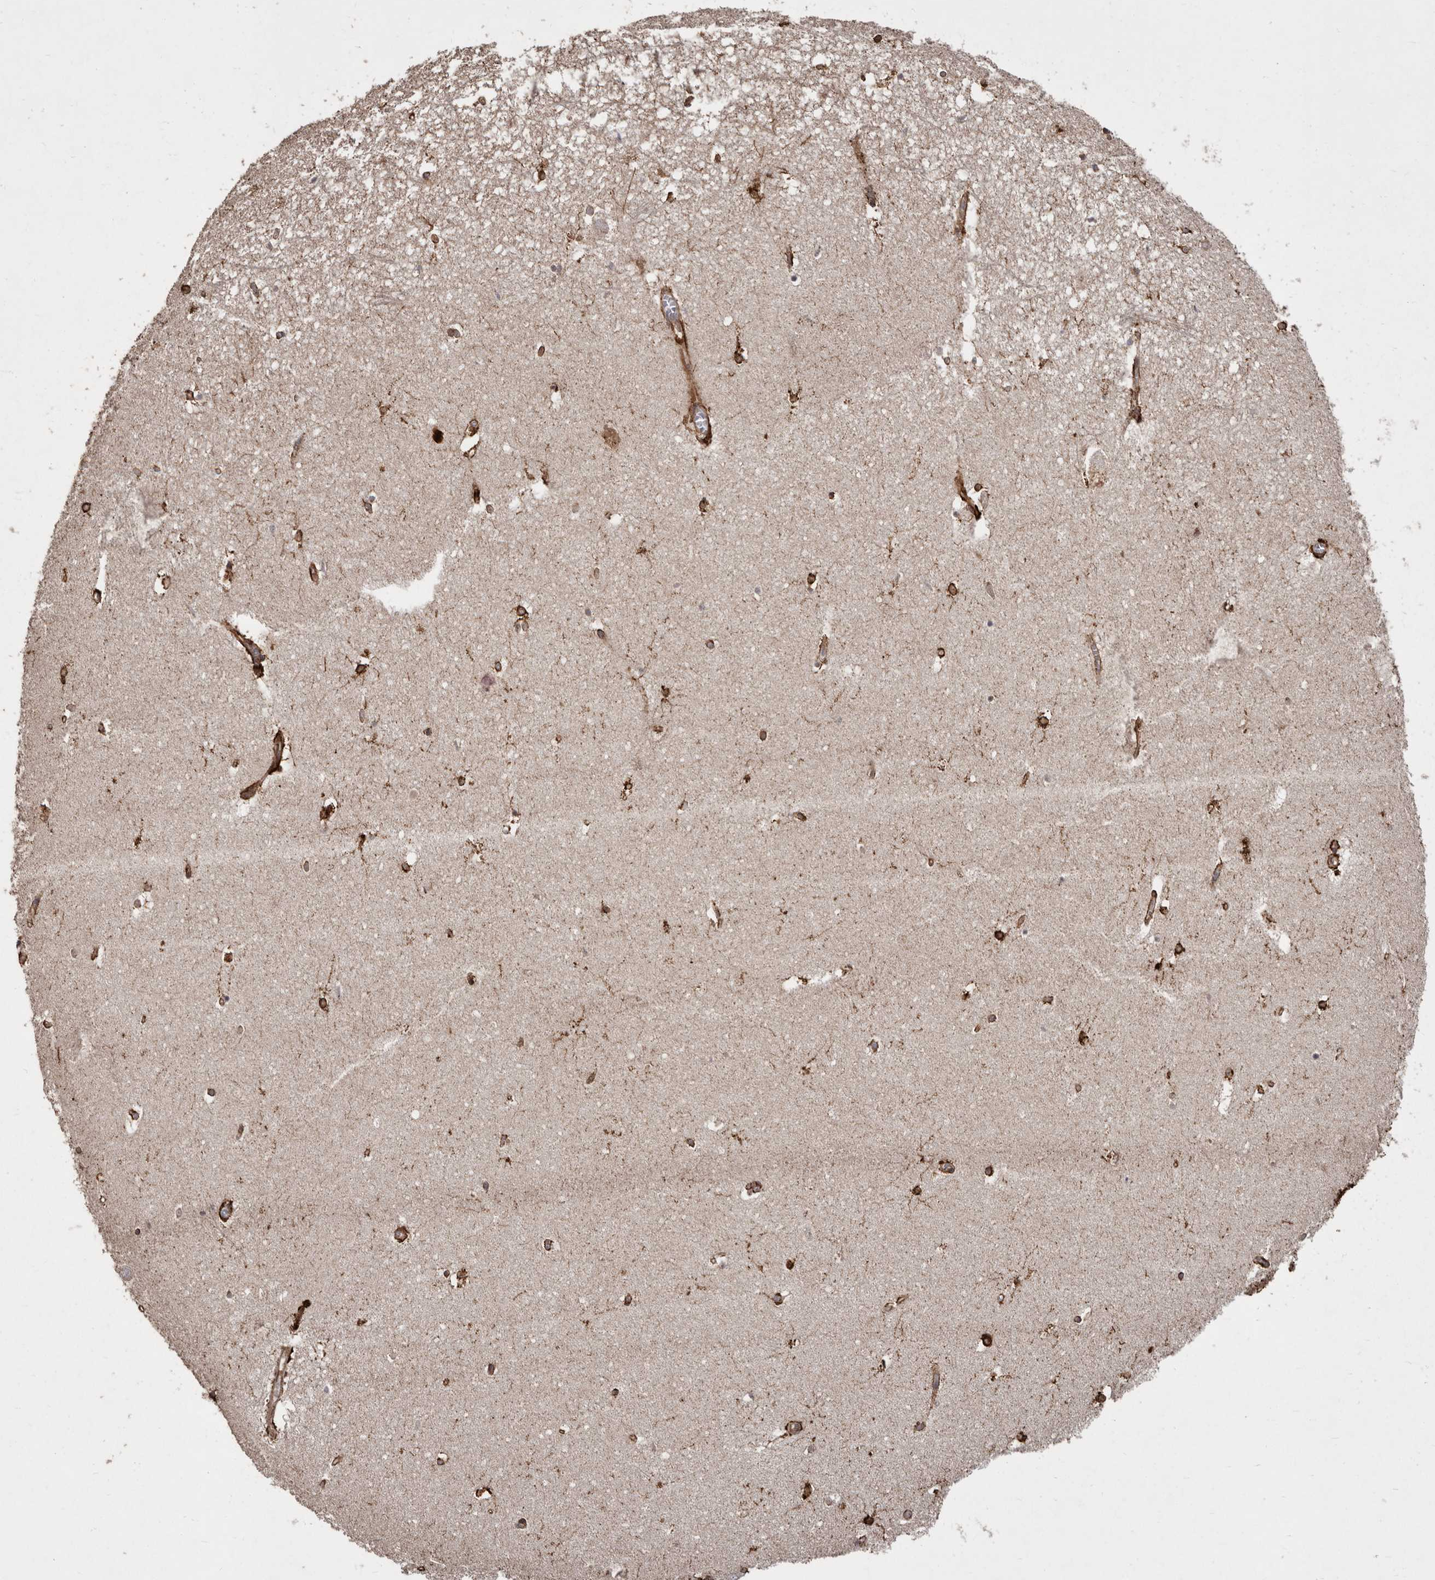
{"staining": {"intensity": "strong", "quantity": "25%-75%", "location": "cytoplasmic/membranous"}, "tissue": "hippocampus", "cell_type": "Glial cells", "image_type": "normal", "snomed": [{"axis": "morphology", "description": "Normal tissue, NOS"}, {"axis": "topography", "description": "Hippocampus"}], "caption": "IHC image of unremarkable hippocampus stained for a protein (brown), which reveals high levels of strong cytoplasmic/membranous positivity in about 25%-75% of glial cells.", "gene": "FLAD1", "patient": {"sex": "female", "age": 64}}